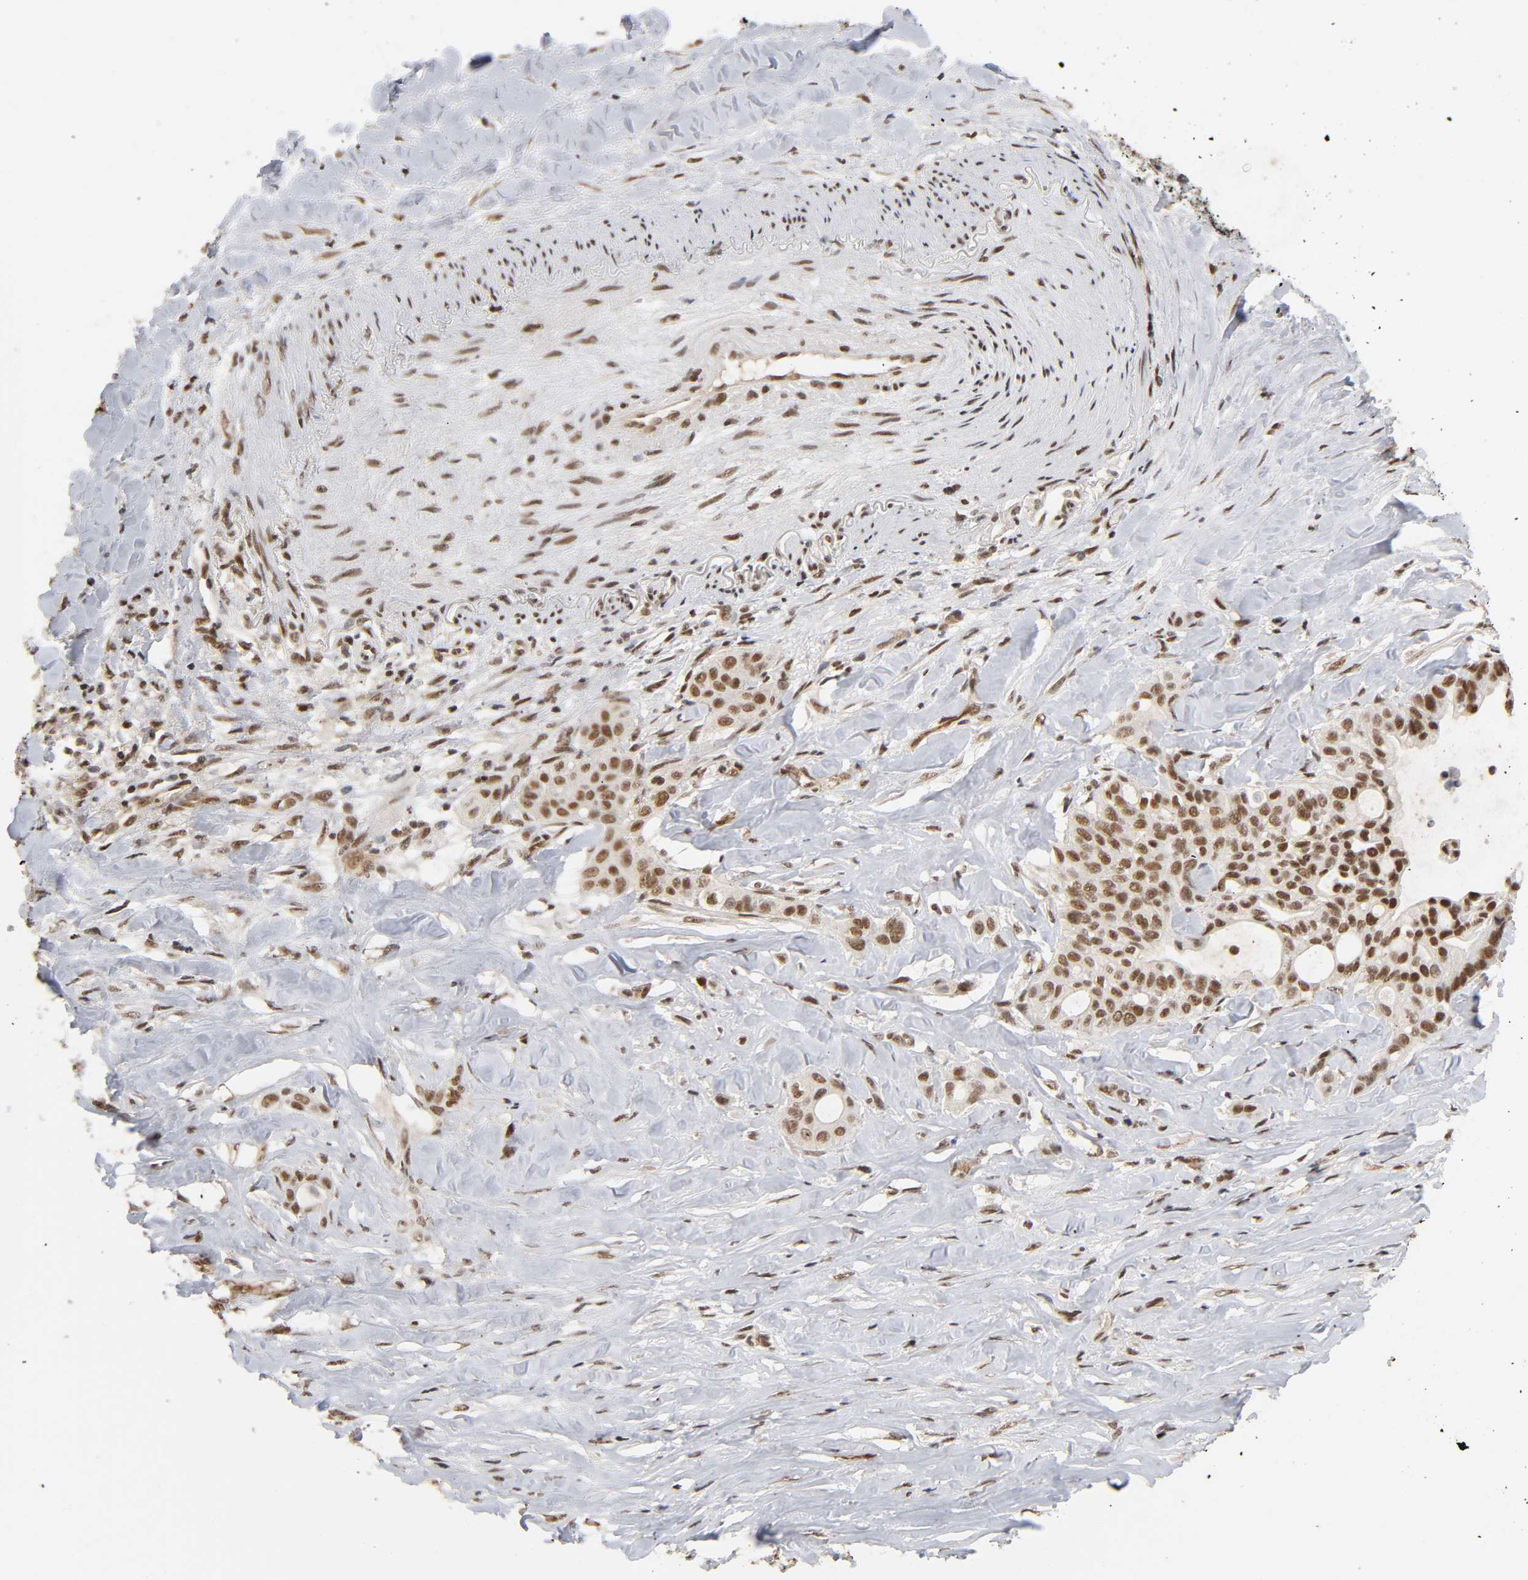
{"staining": {"intensity": "moderate", "quantity": ">75%", "location": "cytoplasmic/membranous,nuclear"}, "tissue": "liver cancer", "cell_type": "Tumor cells", "image_type": "cancer", "snomed": [{"axis": "morphology", "description": "Cholangiocarcinoma"}, {"axis": "topography", "description": "Liver"}], "caption": "Liver cholangiocarcinoma stained with a protein marker demonstrates moderate staining in tumor cells.", "gene": "ZNF384", "patient": {"sex": "female", "age": 67}}